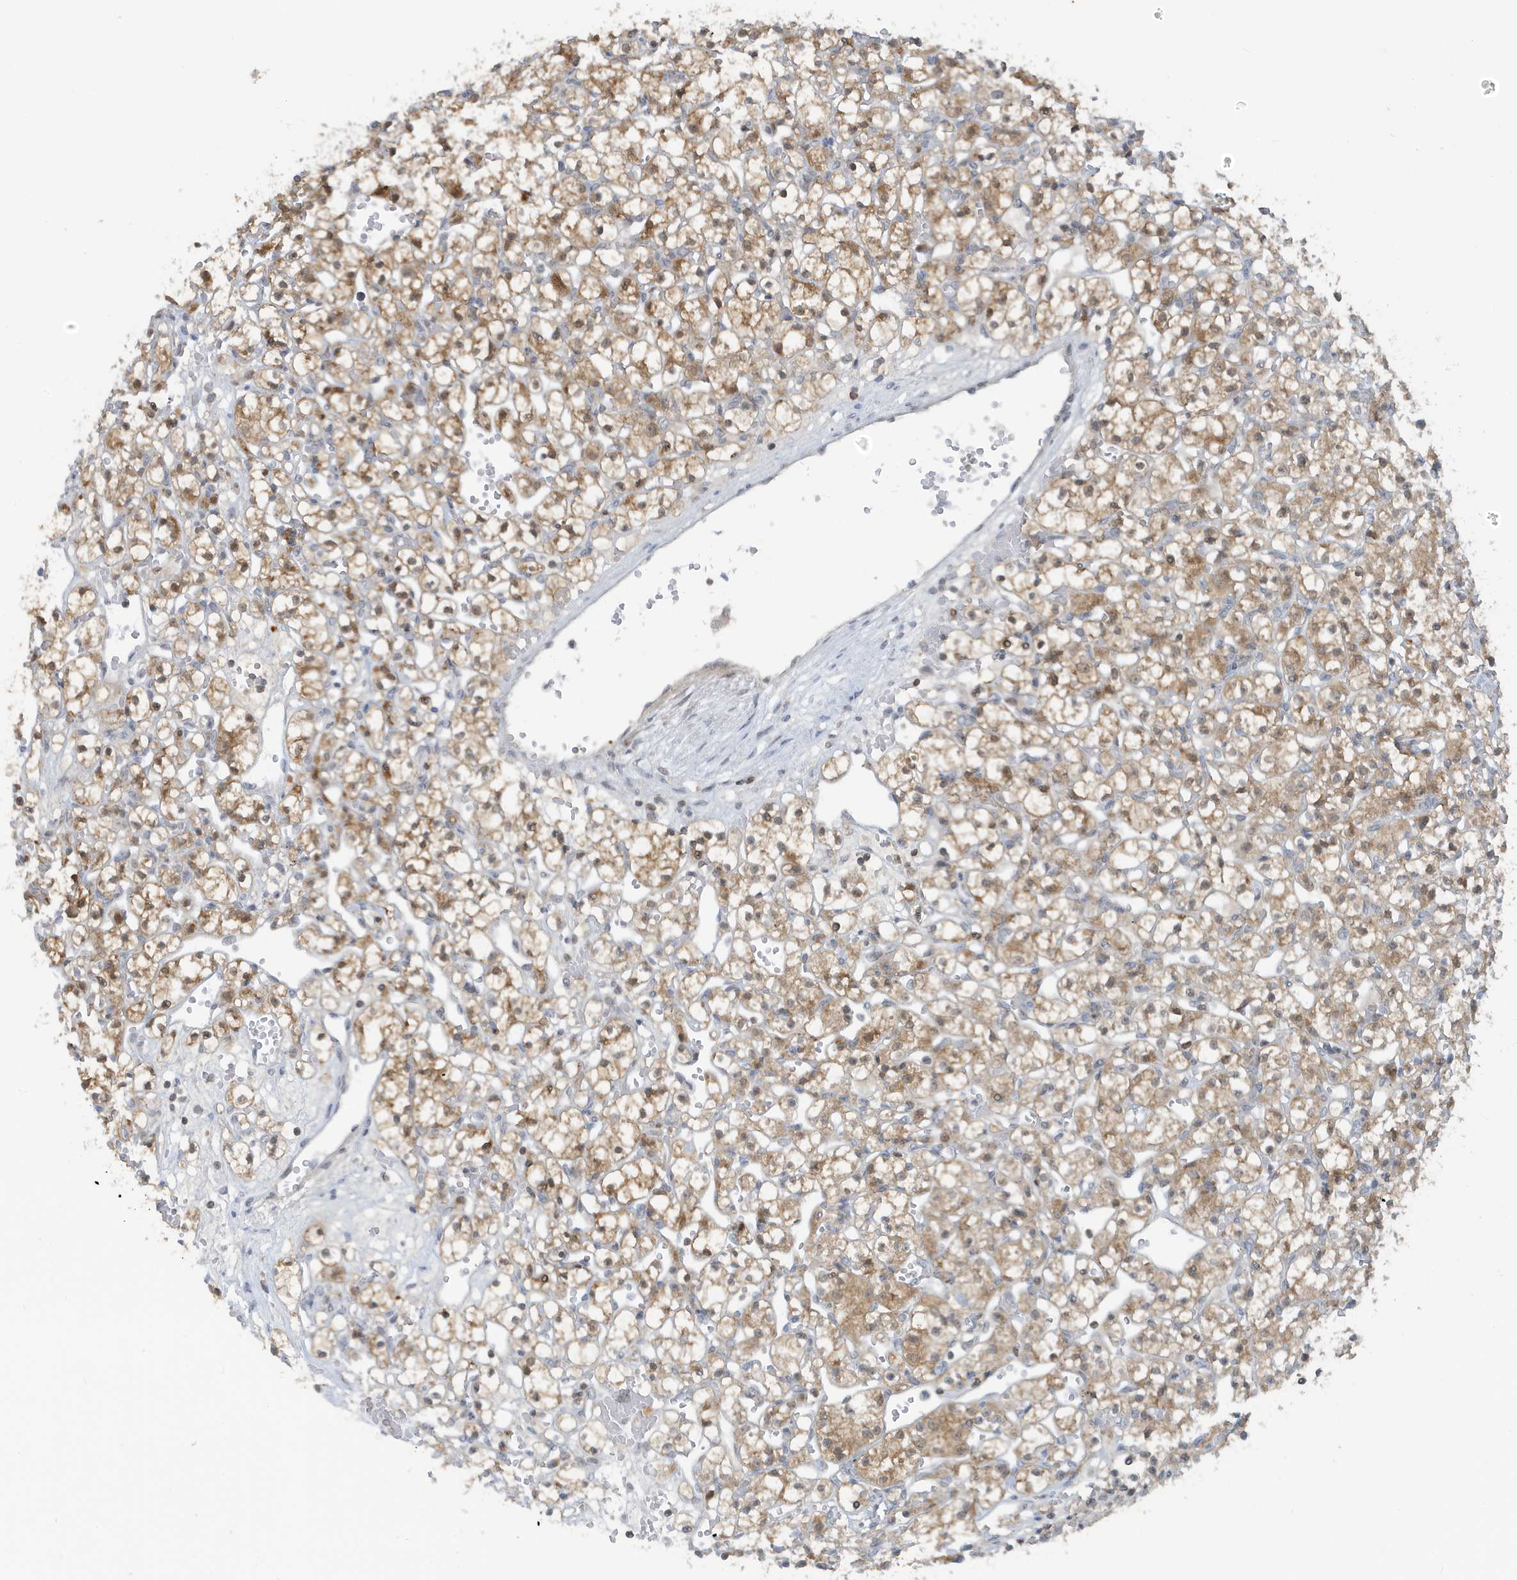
{"staining": {"intensity": "moderate", "quantity": ">75%", "location": "cytoplasmic/membranous"}, "tissue": "renal cancer", "cell_type": "Tumor cells", "image_type": "cancer", "snomed": [{"axis": "morphology", "description": "Adenocarcinoma, NOS"}, {"axis": "topography", "description": "Kidney"}], "caption": "Moderate cytoplasmic/membranous staining for a protein is identified in approximately >75% of tumor cells of adenocarcinoma (renal) using IHC.", "gene": "OGA", "patient": {"sex": "female", "age": 59}}